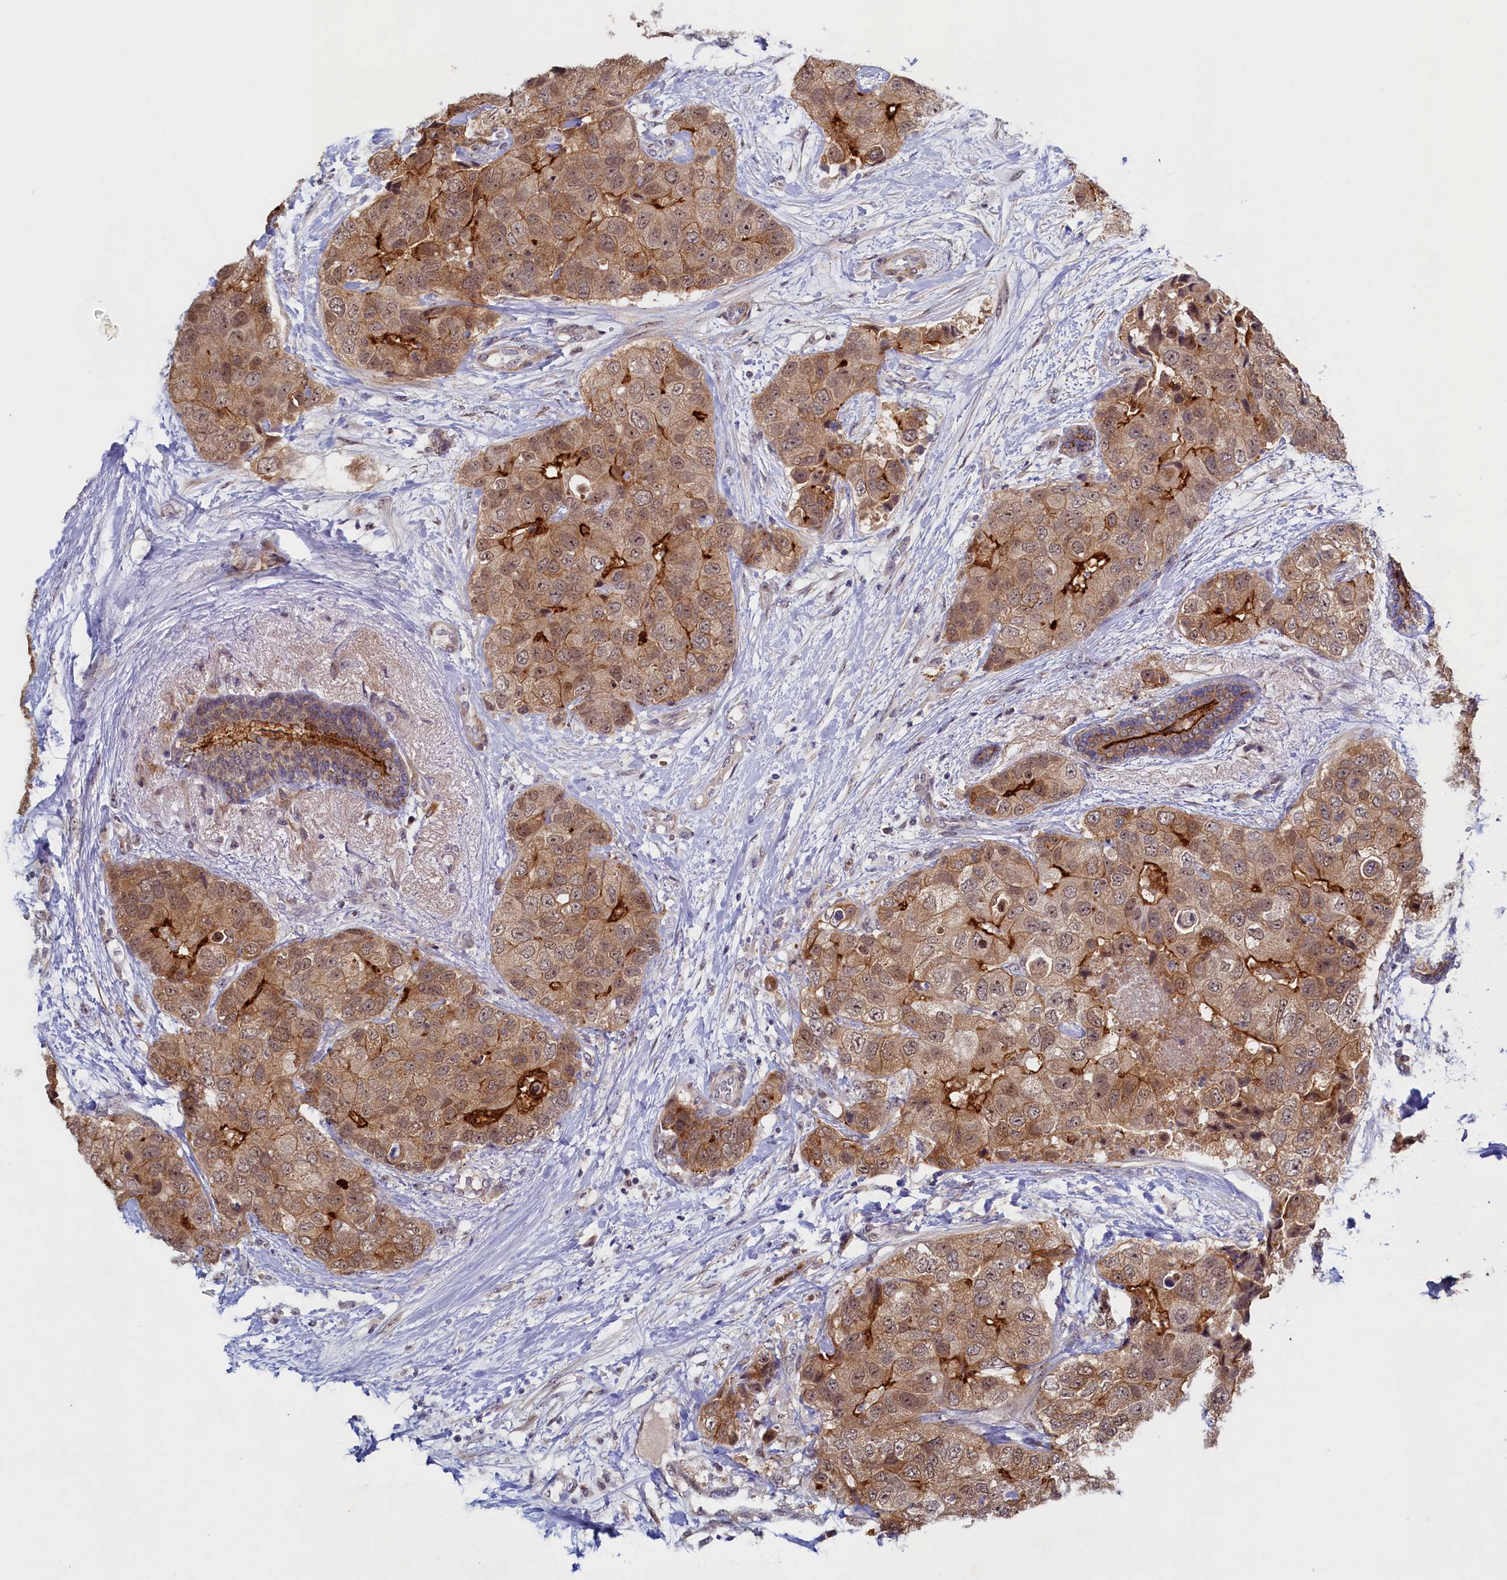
{"staining": {"intensity": "moderate", "quantity": ">75%", "location": "cytoplasmic/membranous"}, "tissue": "breast cancer", "cell_type": "Tumor cells", "image_type": "cancer", "snomed": [{"axis": "morphology", "description": "Duct carcinoma"}, {"axis": "topography", "description": "Breast"}], "caption": "This is an image of IHC staining of breast invasive ductal carcinoma, which shows moderate staining in the cytoplasmic/membranous of tumor cells.", "gene": "PACSIN3", "patient": {"sex": "female", "age": 62}}